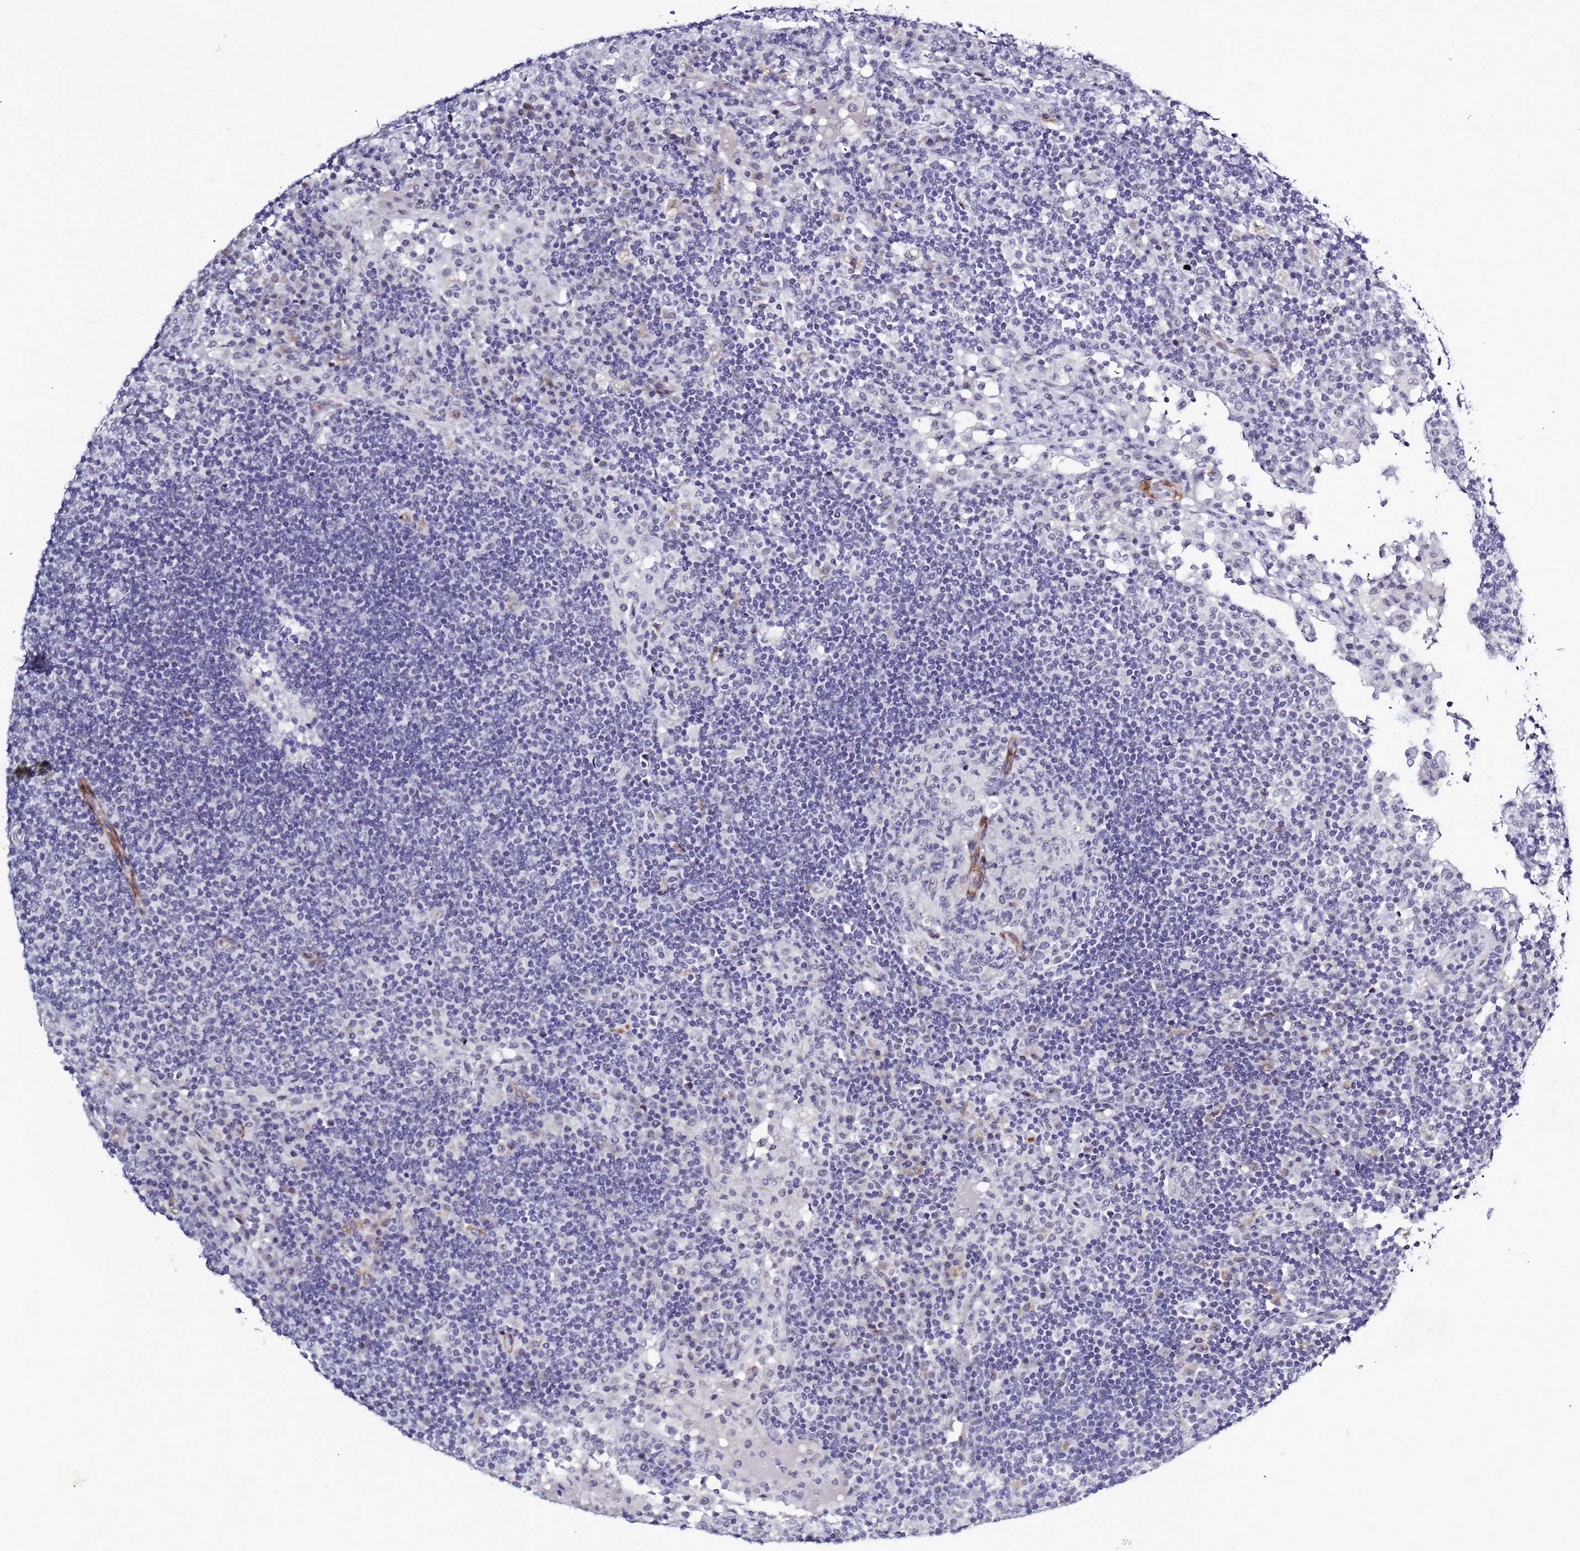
{"staining": {"intensity": "negative", "quantity": "none", "location": "none"}, "tissue": "lymph node", "cell_type": "Germinal center cells", "image_type": "normal", "snomed": [{"axis": "morphology", "description": "Normal tissue, NOS"}, {"axis": "topography", "description": "Lymph node"}], "caption": "Germinal center cells are negative for brown protein staining in benign lymph node. The staining is performed using DAB (3,3'-diaminobenzidine) brown chromogen with nuclei counter-stained in using hematoxylin.", "gene": "CXorf65", "patient": {"sex": "female", "age": 53}}